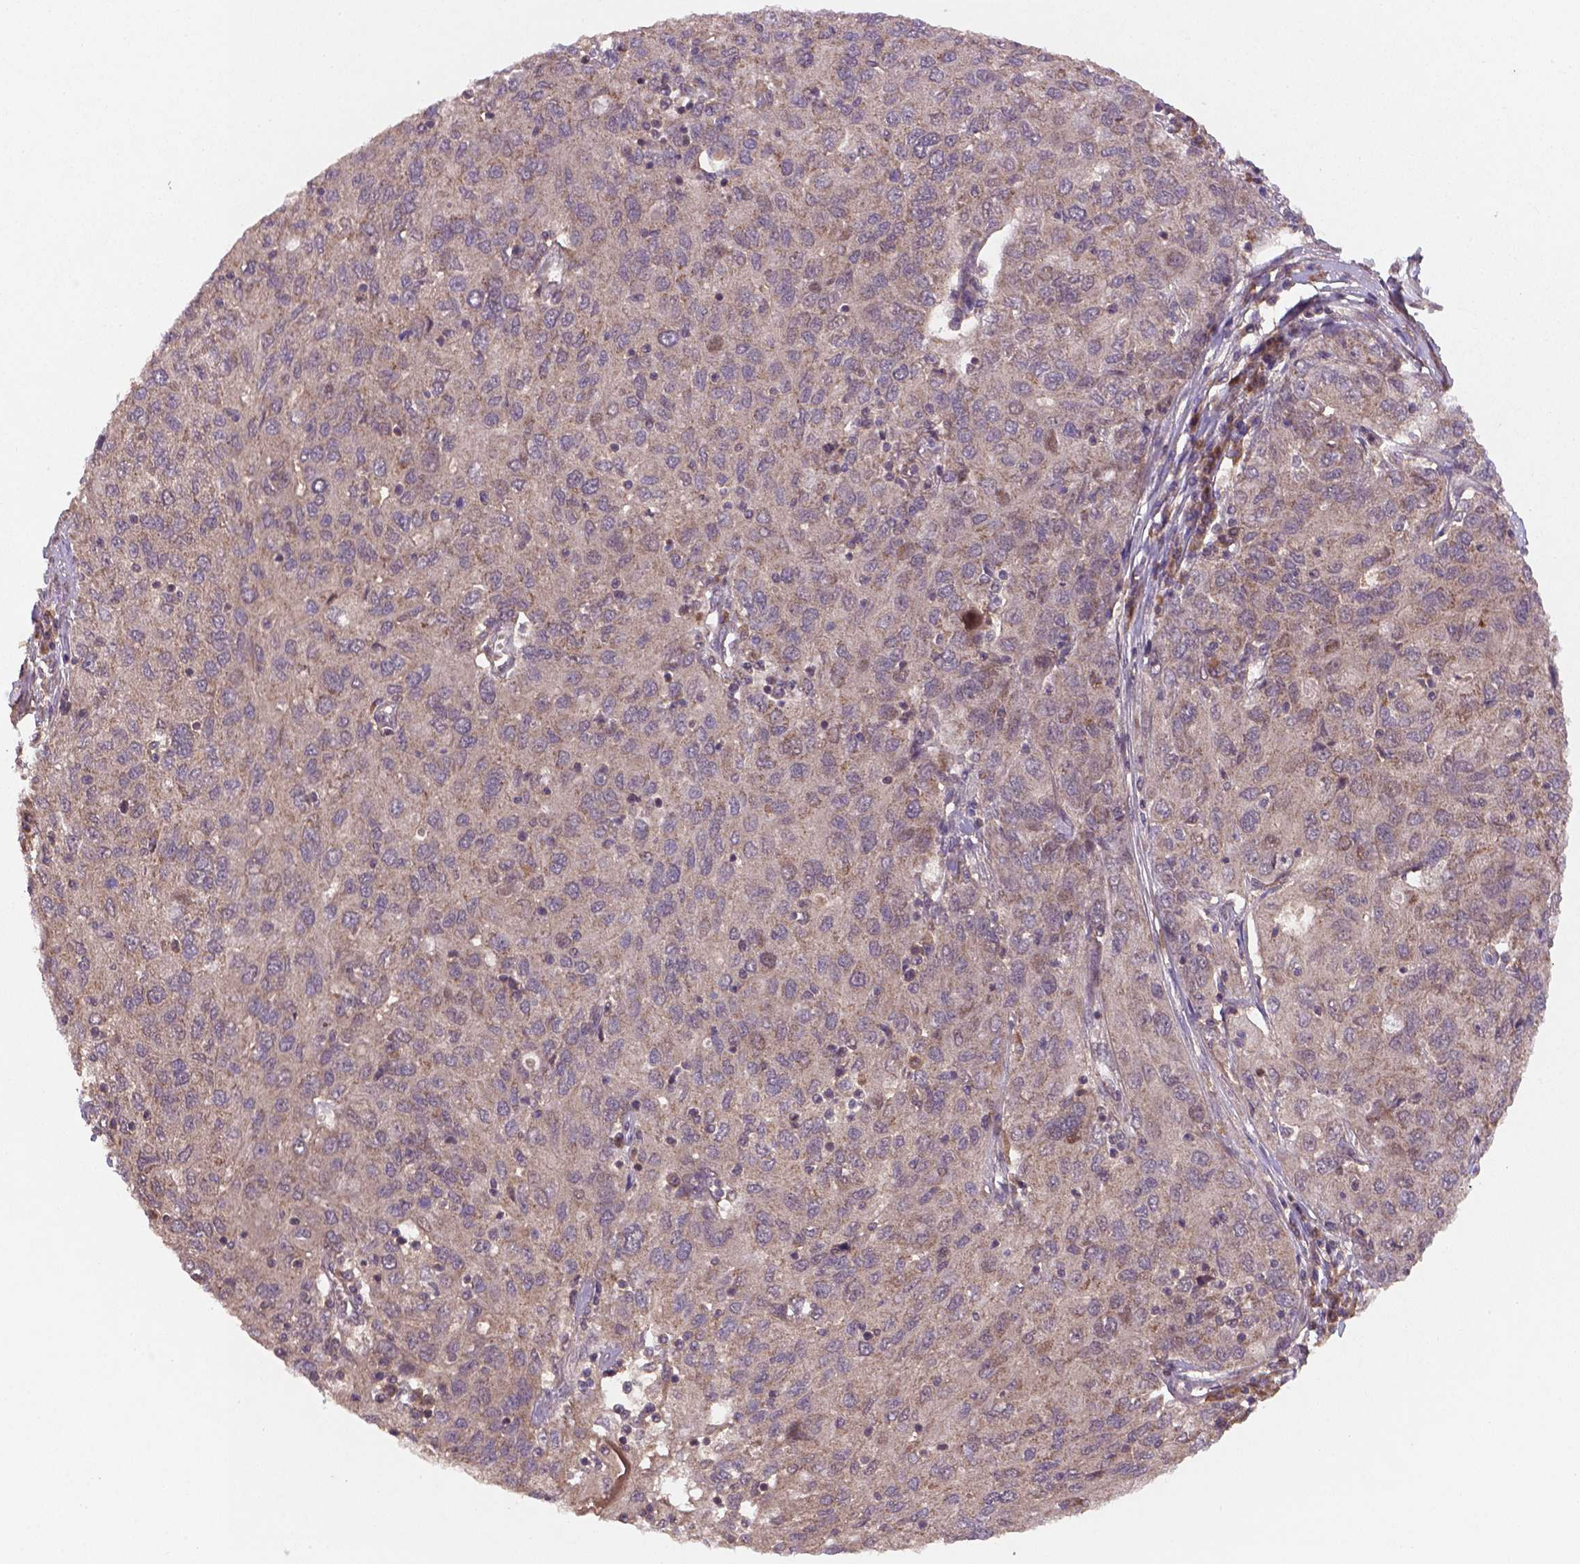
{"staining": {"intensity": "negative", "quantity": "none", "location": "none"}, "tissue": "ovarian cancer", "cell_type": "Tumor cells", "image_type": "cancer", "snomed": [{"axis": "morphology", "description": "Carcinoma, endometroid"}, {"axis": "topography", "description": "Ovary"}], "caption": "Ovarian cancer was stained to show a protein in brown. There is no significant positivity in tumor cells.", "gene": "NIPAL2", "patient": {"sex": "female", "age": 50}}